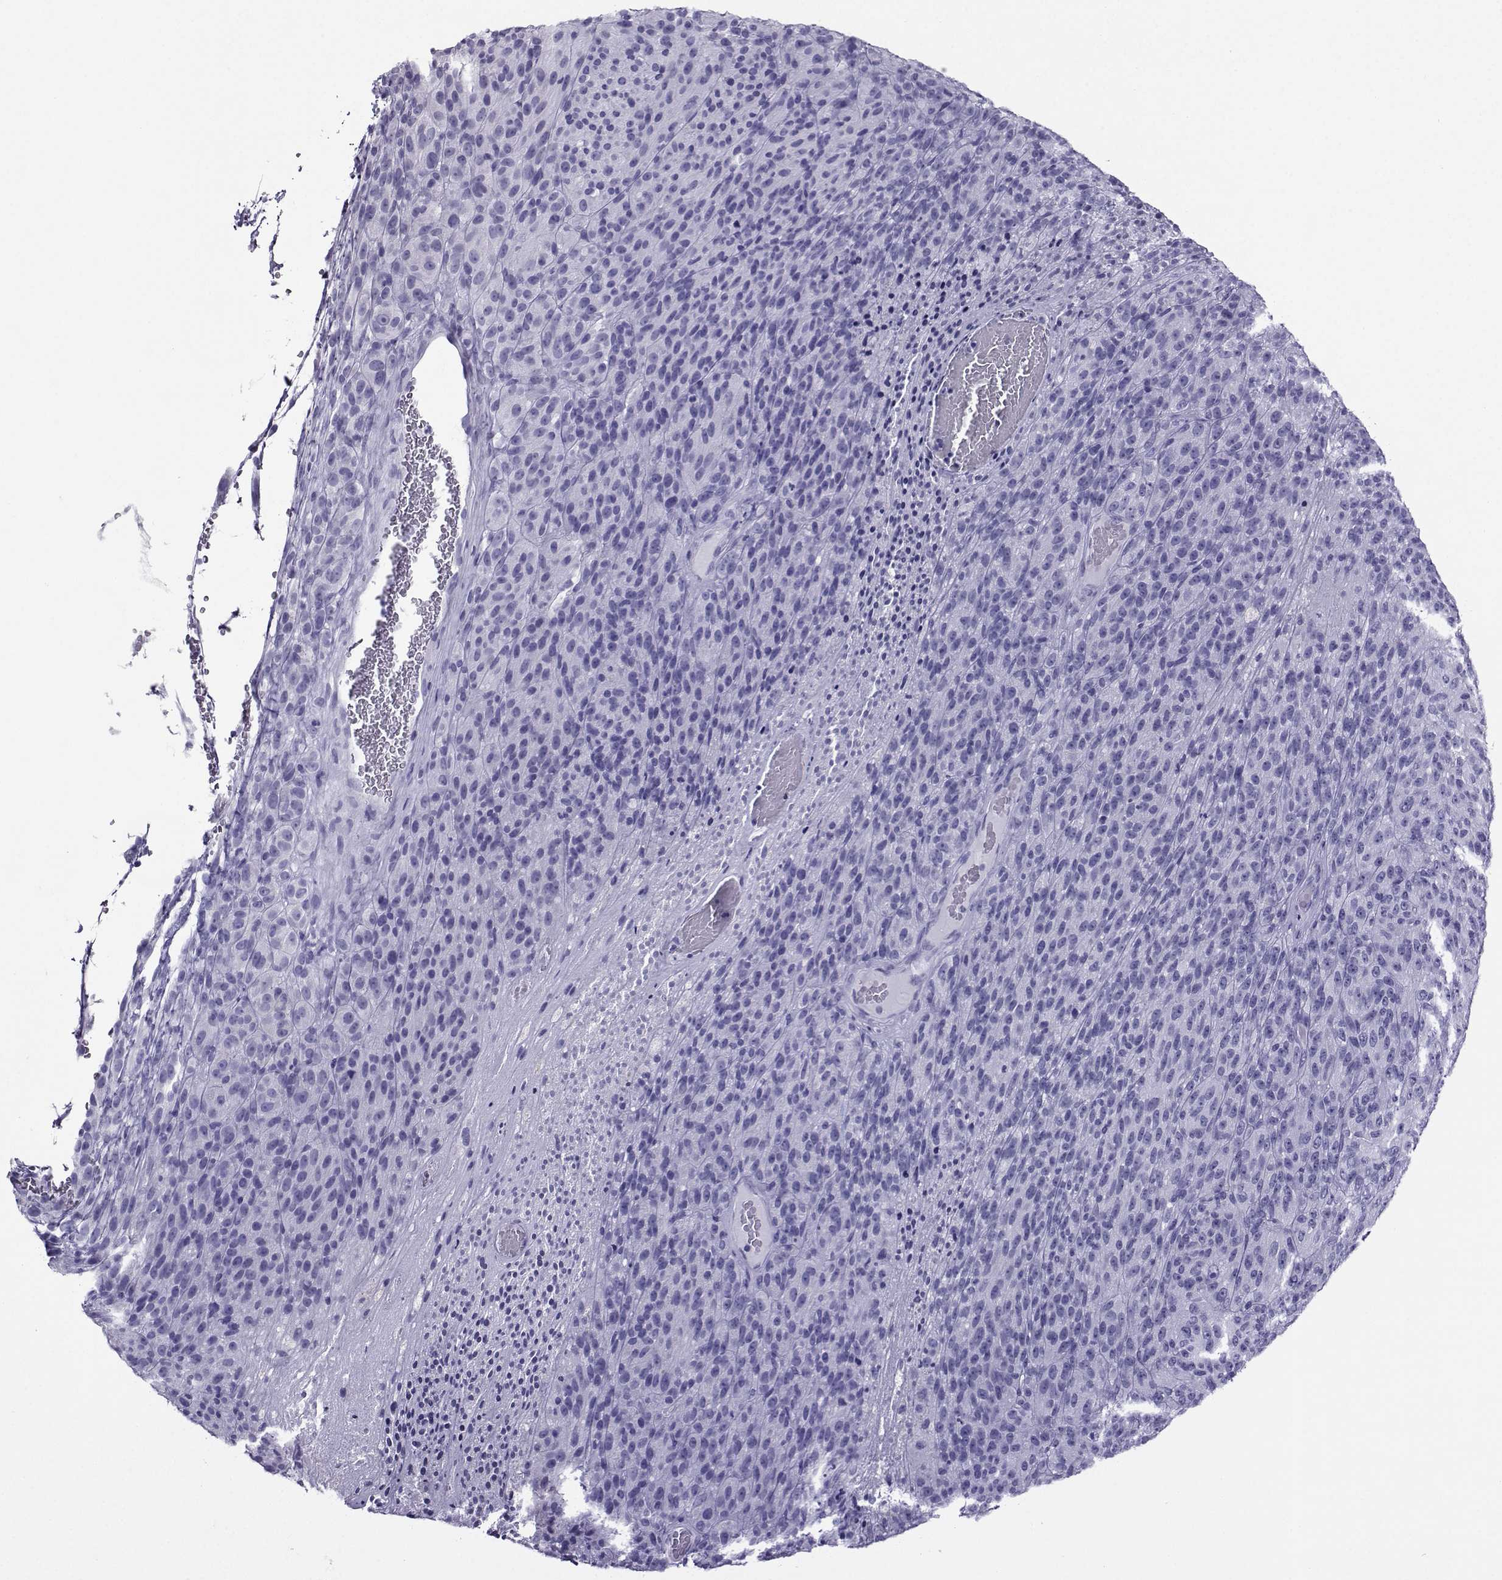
{"staining": {"intensity": "negative", "quantity": "none", "location": "none"}, "tissue": "melanoma", "cell_type": "Tumor cells", "image_type": "cancer", "snomed": [{"axis": "morphology", "description": "Malignant melanoma, Metastatic site"}, {"axis": "topography", "description": "Brain"}], "caption": "This is an IHC photomicrograph of melanoma. There is no positivity in tumor cells.", "gene": "CRYBB1", "patient": {"sex": "female", "age": 56}}